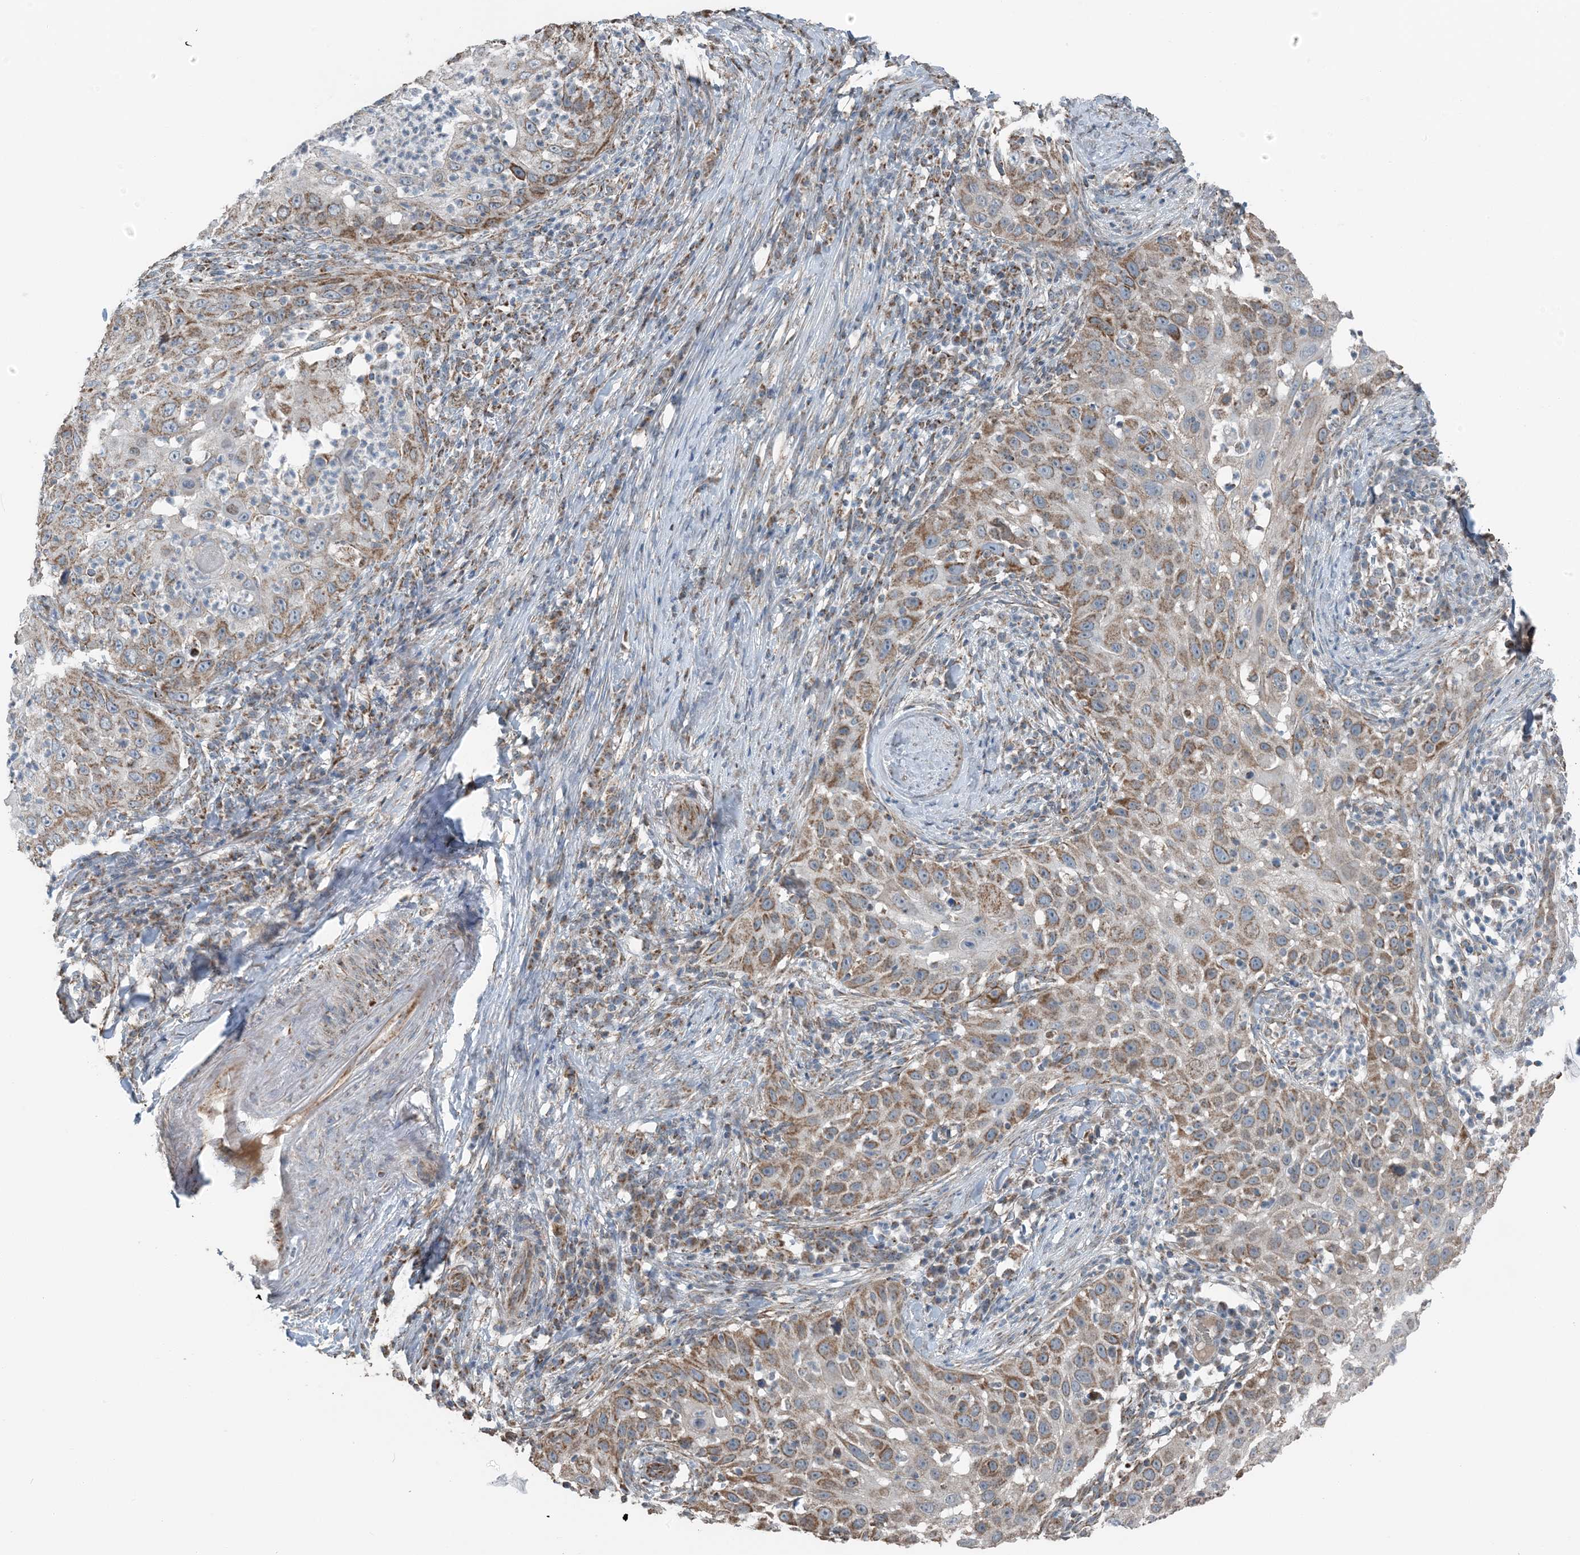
{"staining": {"intensity": "moderate", "quantity": ">75%", "location": "cytoplasmic/membranous"}, "tissue": "skin cancer", "cell_type": "Tumor cells", "image_type": "cancer", "snomed": [{"axis": "morphology", "description": "Squamous cell carcinoma, NOS"}, {"axis": "topography", "description": "Skin"}], "caption": "IHC of human skin squamous cell carcinoma reveals medium levels of moderate cytoplasmic/membranous staining in approximately >75% of tumor cells.", "gene": "PILRB", "patient": {"sex": "female", "age": 44}}